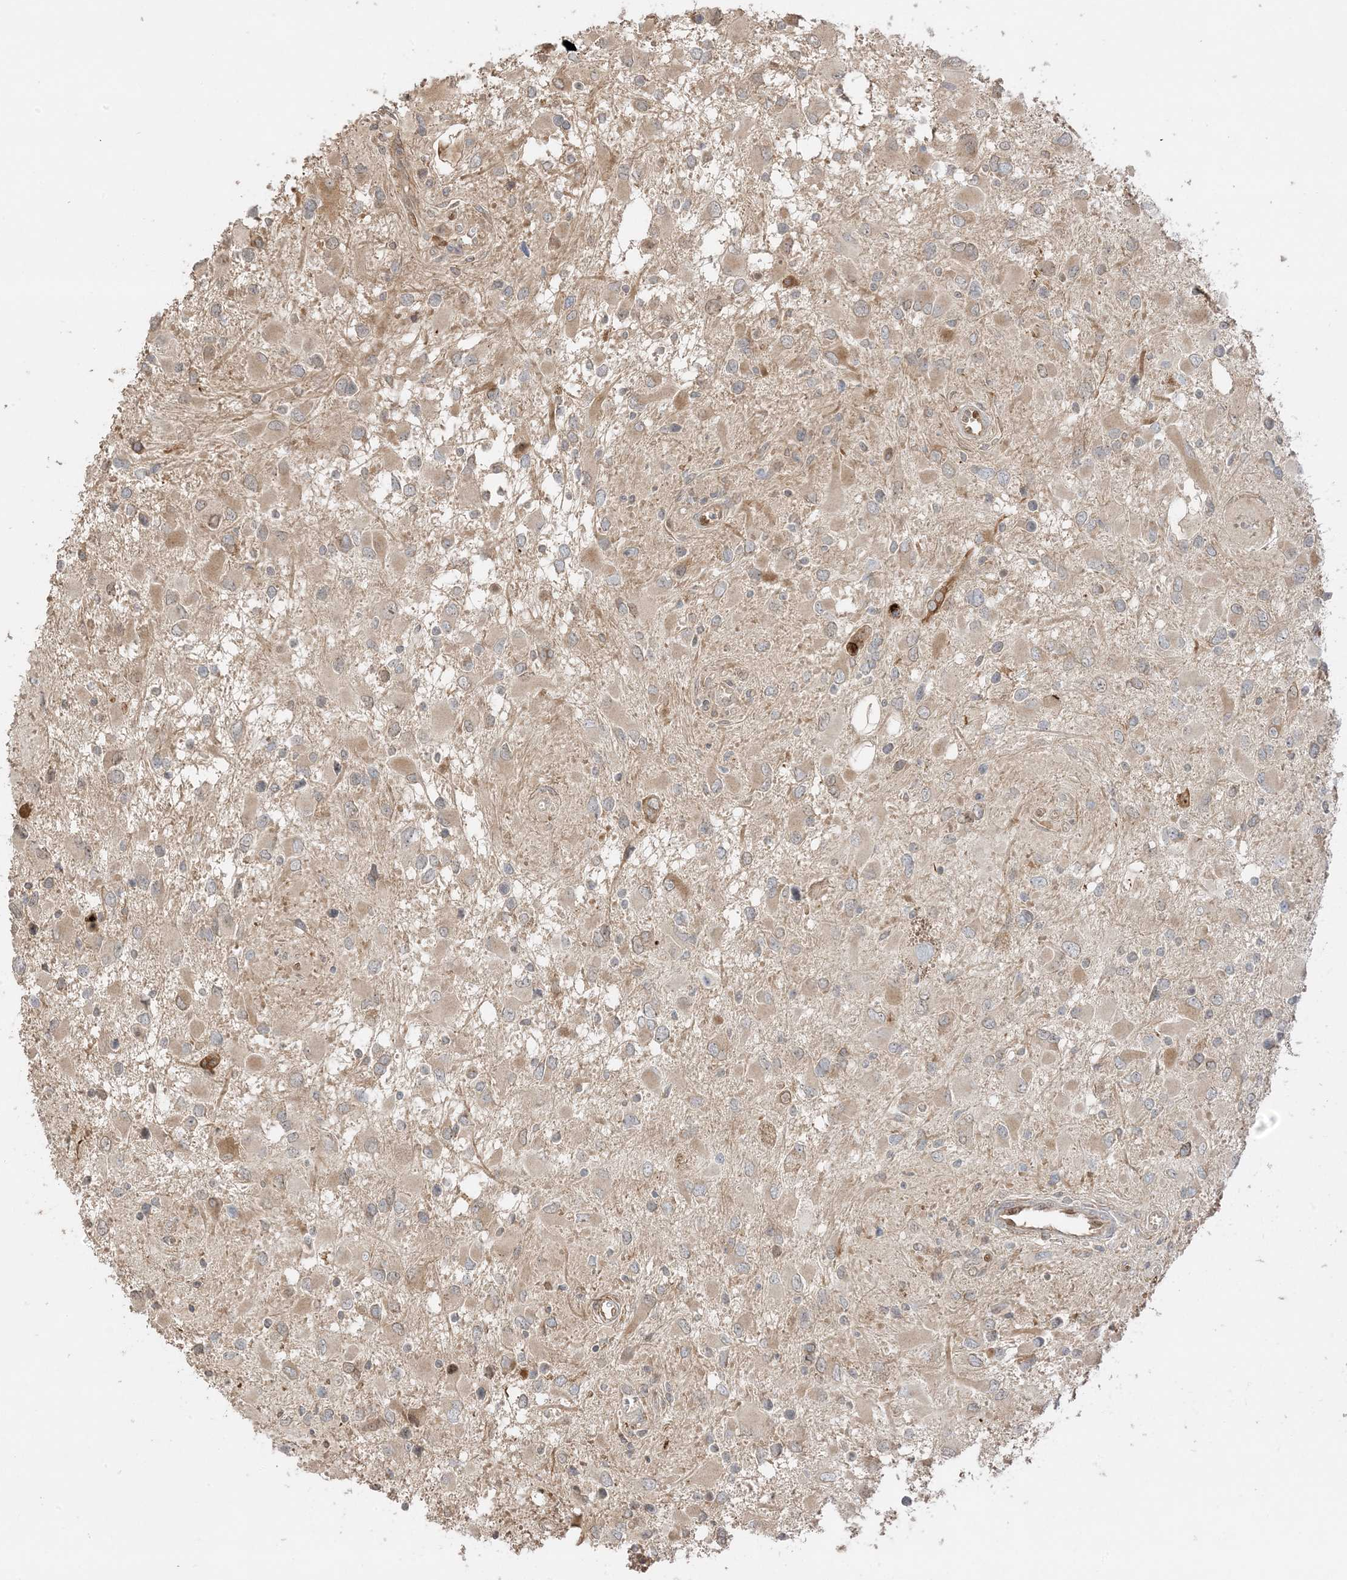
{"staining": {"intensity": "weak", "quantity": "<25%", "location": "cytoplasmic/membranous"}, "tissue": "glioma", "cell_type": "Tumor cells", "image_type": "cancer", "snomed": [{"axis": "morphology", "description": "Glioma, malignant, High grade"}, {"axis": "topography", "description": "Brain"}], "caption": "Immunohistochemistry image of neoplastic tissue: human malignant glioma (high-grade) stained with DAB demonstrates no significant protein staining in tumor cells. Brightfield microscopy of immunohistochemistry stained with DAB (3,3'-diaminobenzidine) (brown) and hematoxylin (blue), captured at high magnification.", "gene": "ZBTB41", "patient": {"sex": "male", "age": 53}}